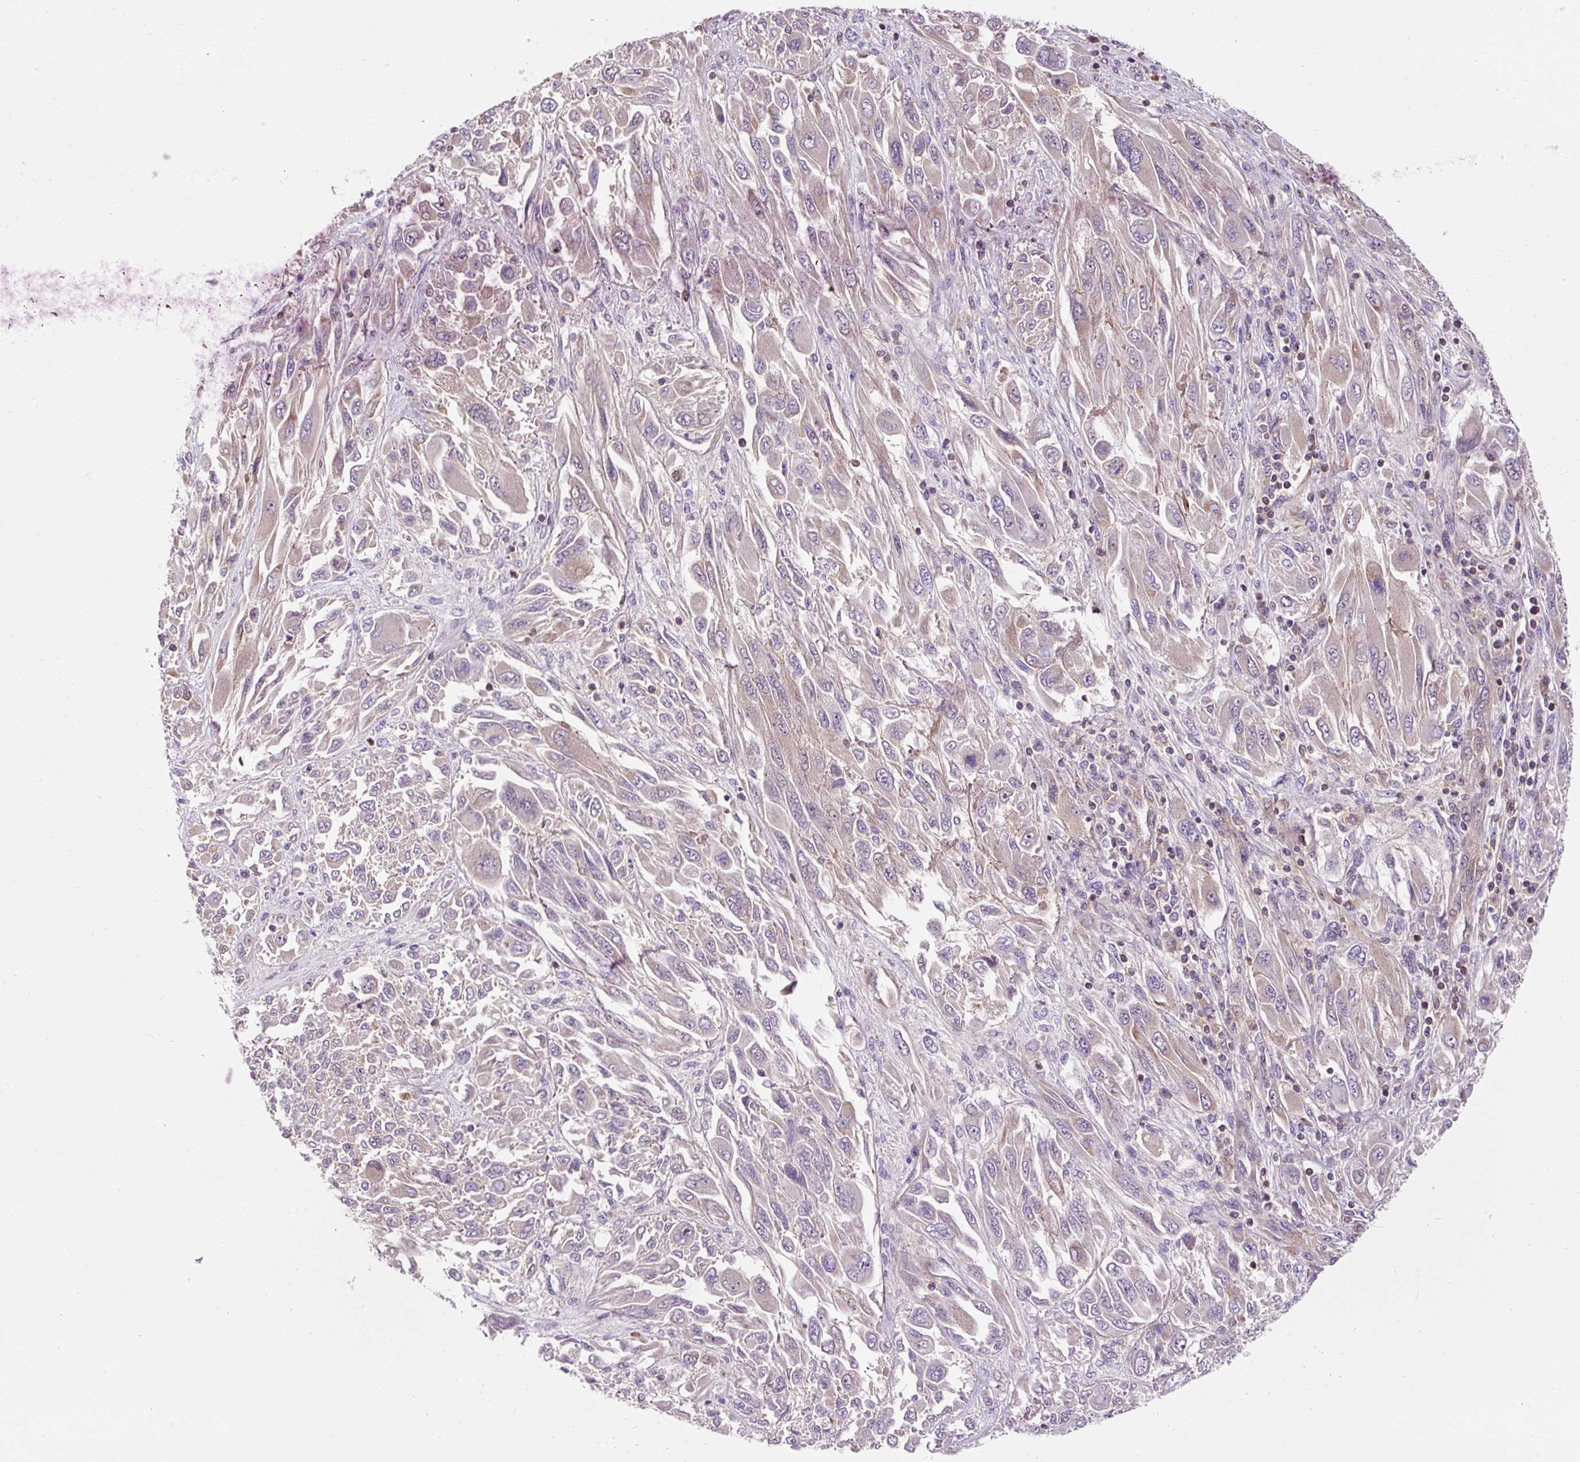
{"staining": {"intensity": "weak", "quantity": "<25%", "location": "cytoplasmic/membranous"}, "tissue": "melanoma", "cell_type": "Tumor cells", "image_type": "cancer", "snomed": [{"axis": "morphology", "description": "Malignant melanoma, NOS"}, {"axis": "topography", "description": "Skin"}], "caption": "The image displays no staining of tumor cells in malignant melanoma.", "gene": "PCDHGB3", "patient": {"sex": "female", "age": 91}}